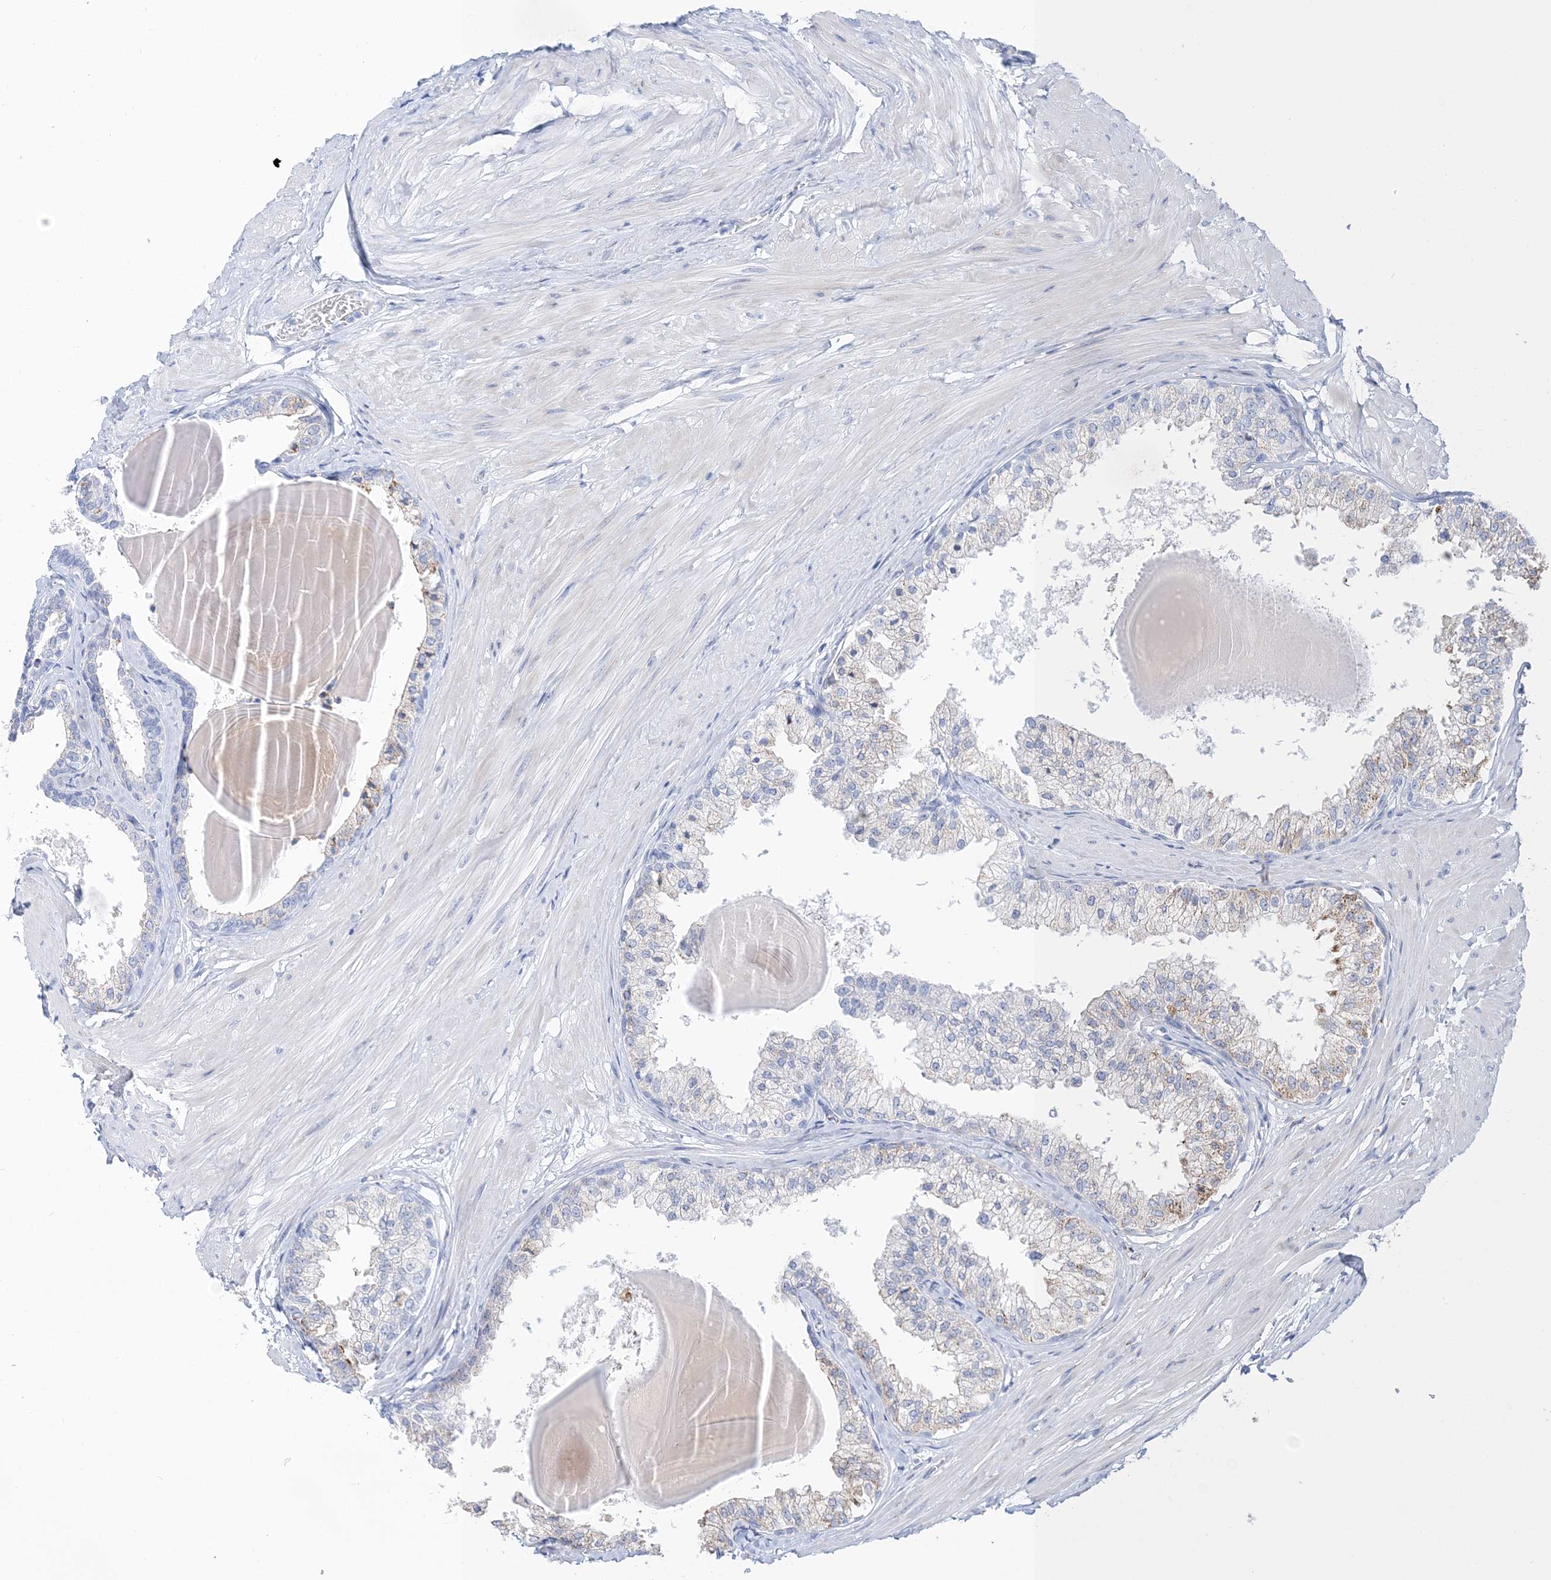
{"staining": {"intensity": "weak", "quantity": "<25%", "location": "cytoplasmic/membranous"}, "tissue": "prostate", "cell_type": "Glandular cells", "image_type": "normal", "snomed": [{"axis": "morphology", "description": "Normal tissue, NOS"}, {"axis": "topography", "description": "Prostate"}], "caption": "DAB (3,3'-diaminobenzidine) immunohistochemical staining of benign prostate demonstrates no significant staining in glandular cells. The staining was performed using DAB (3,3'-diaminobenzidine) to visualize the protein expression in brown, while the nuclei were stained in blue with hematoxylin (Magnification: 20x).", "gene": "TSPYL6", "patient": {"sex": "male", "age": 48}}